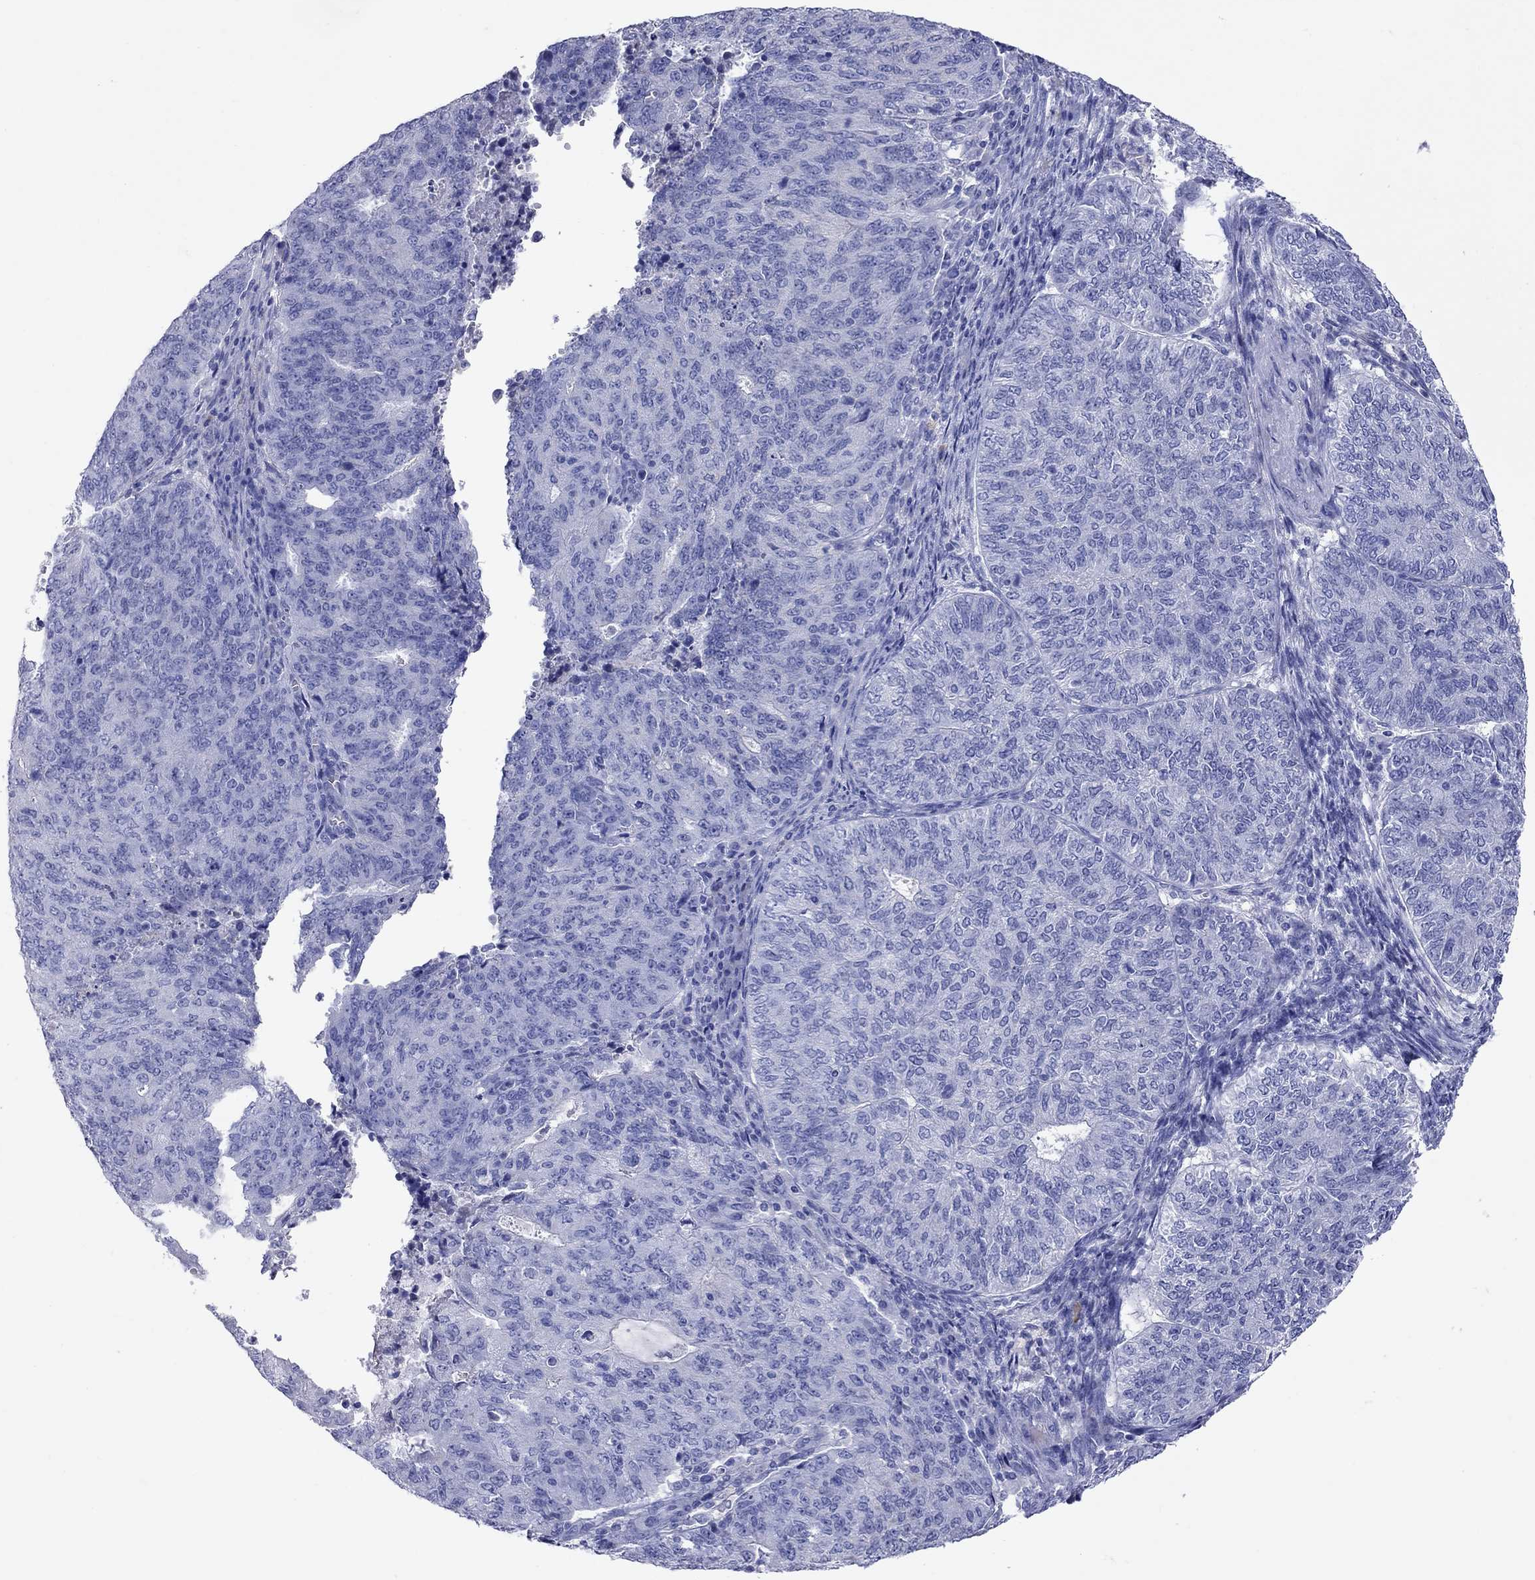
{"staining": {"intensity": "negative", "quantity": "none", "location": "none"}, "tissue": "endometrial cancer", "cell_type": "Tumor cells", "image_type": "cancer", "snomed": [{"axis": "morphology", "description": "Adenocarcinoma, NOS"}, {"axis": "topography", "description": "Endometrium"}], "caption": "The micrograph shows no significant staining in tumor cells of endometrial adenocarcinoma. (DAB (3,3'-diaminobenzidine) IHC with hematoxylin counter stain).", "gene": "CALHM1", "patient": {"sex": "female", "age": 82}}